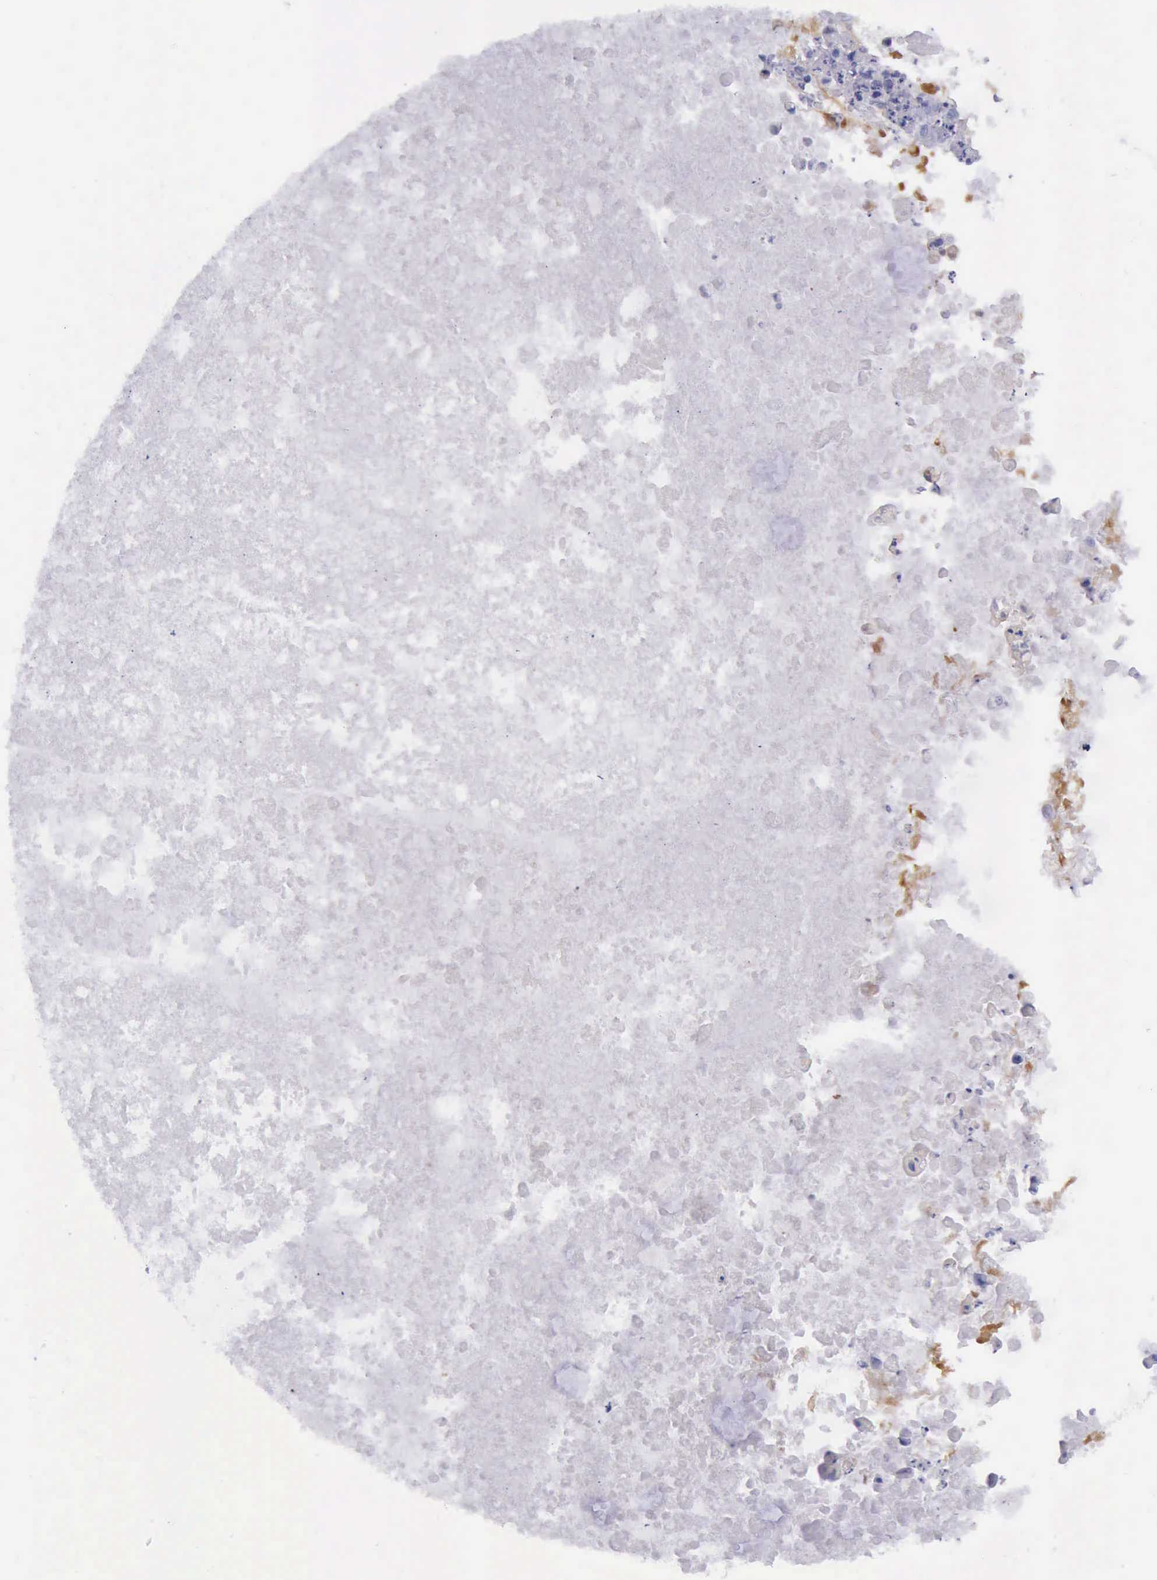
{"staining": {"intensity": "weak", "quantity": "<25%", "location": "cytoplasmic/membranous"}, "tissue": "ovarian cancer", "cell_type": "Tumor cells", "image_type": "cancer", "snomed": [{"axis": "morphology", "description": "Cystadenocarcinoma, mucinous, NOS"}, {"axis": "topography", "description": "Ovary"}], "caption": "There is no significant staining in tumor cells of ovarian cancer (mucinous cystadenocarcinoma).", "gene": "TYMP", "patient": {"sex": "female", "age": 37}}